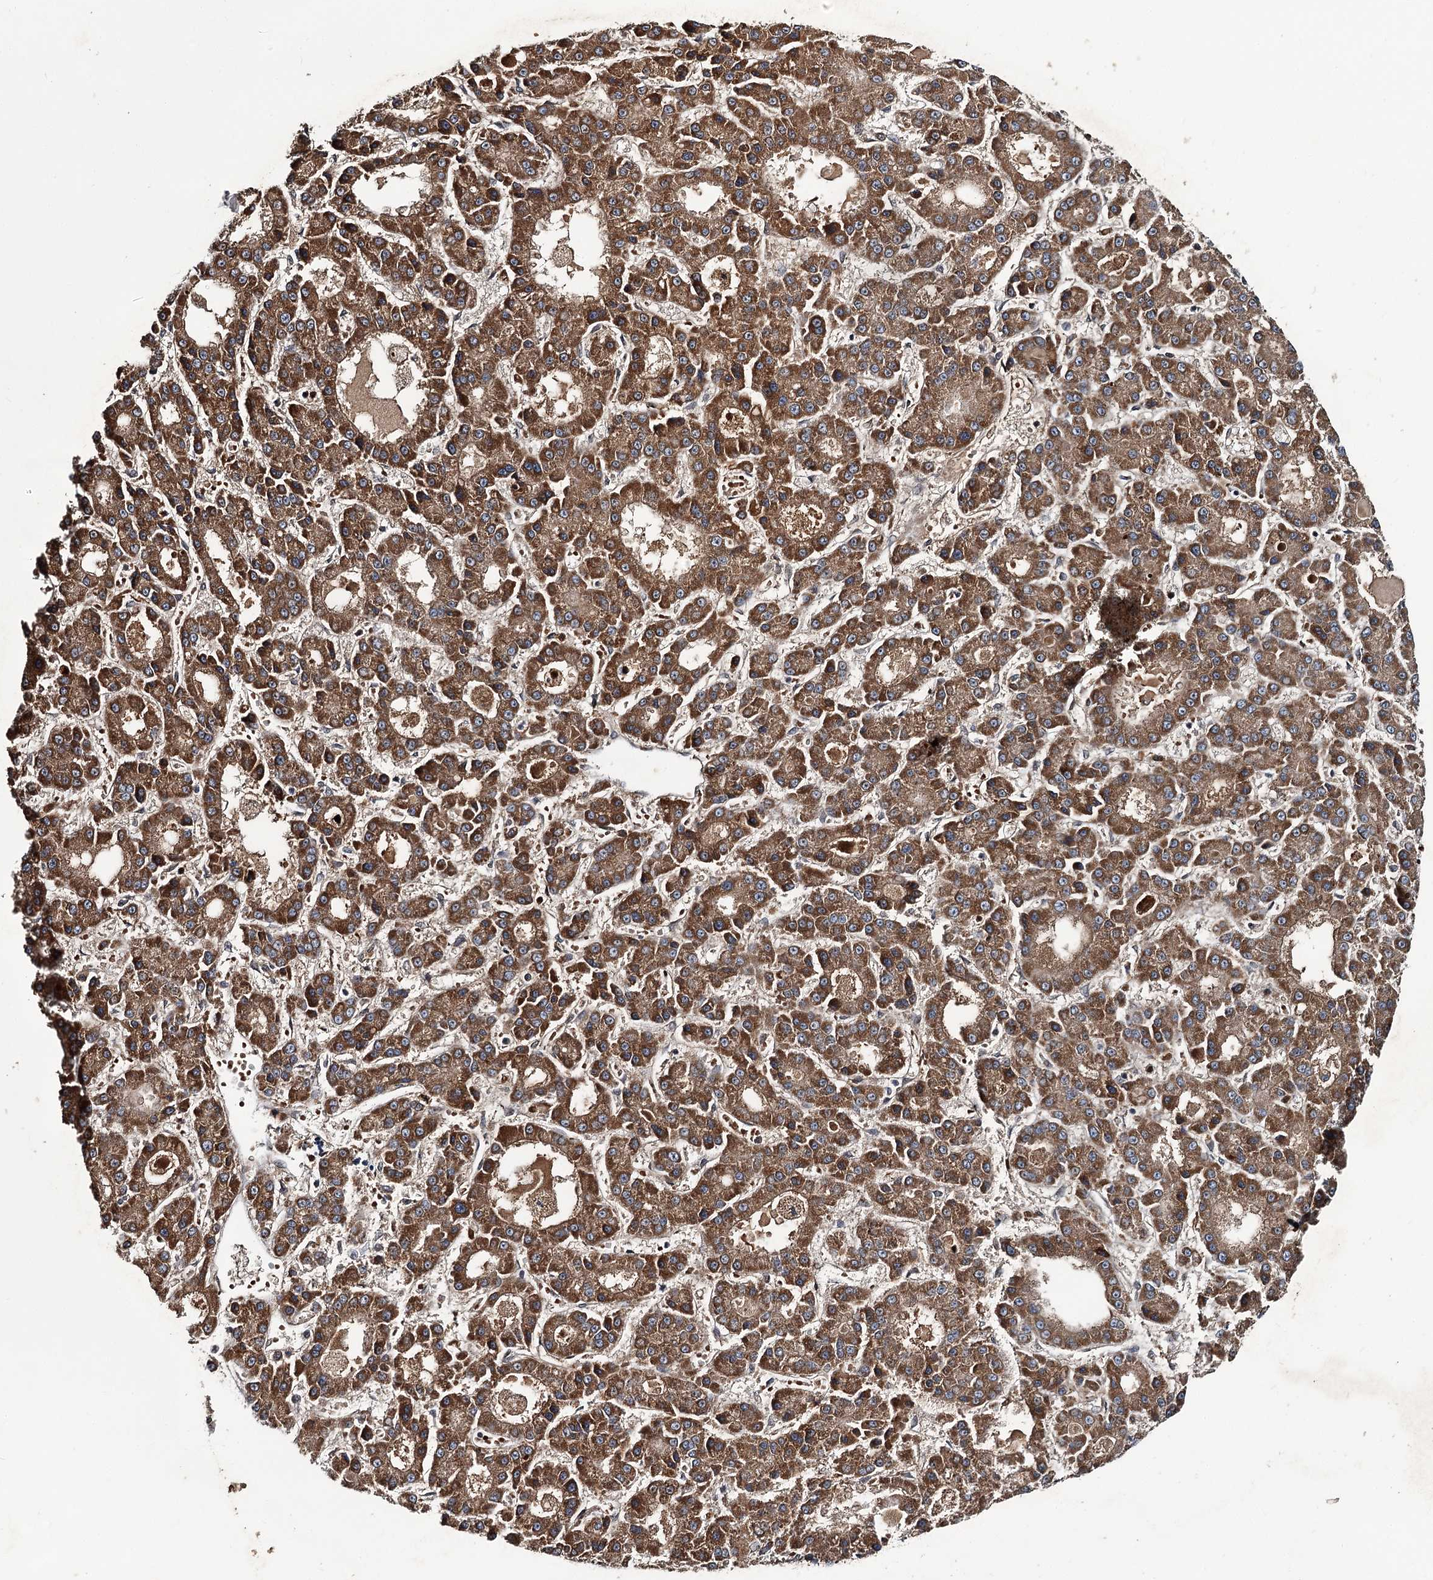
{"staining": {"intensity": "strong", "quantity": ">75%", "location": "cytoplasmic/membranous"}, "tissue": "liver cancer", "cell_type": "Tumor cells", "image_type": "cancer", "snomed": [{"axis": "morphology", "description": "Carcinoma, Hepatocellular, NOS"}, {"axis": "topography", "description": "Liver"}], "caption": "This is a photomicrograph of immunohistochemistry (IHC) staining of liver cancer (hepatocellular carcinoma), which shows strong staining in the cytoplasmic/membranous of tumor cells.", "gene": "MSANTD2", "patient": {"sex": "male", "age": 70}}